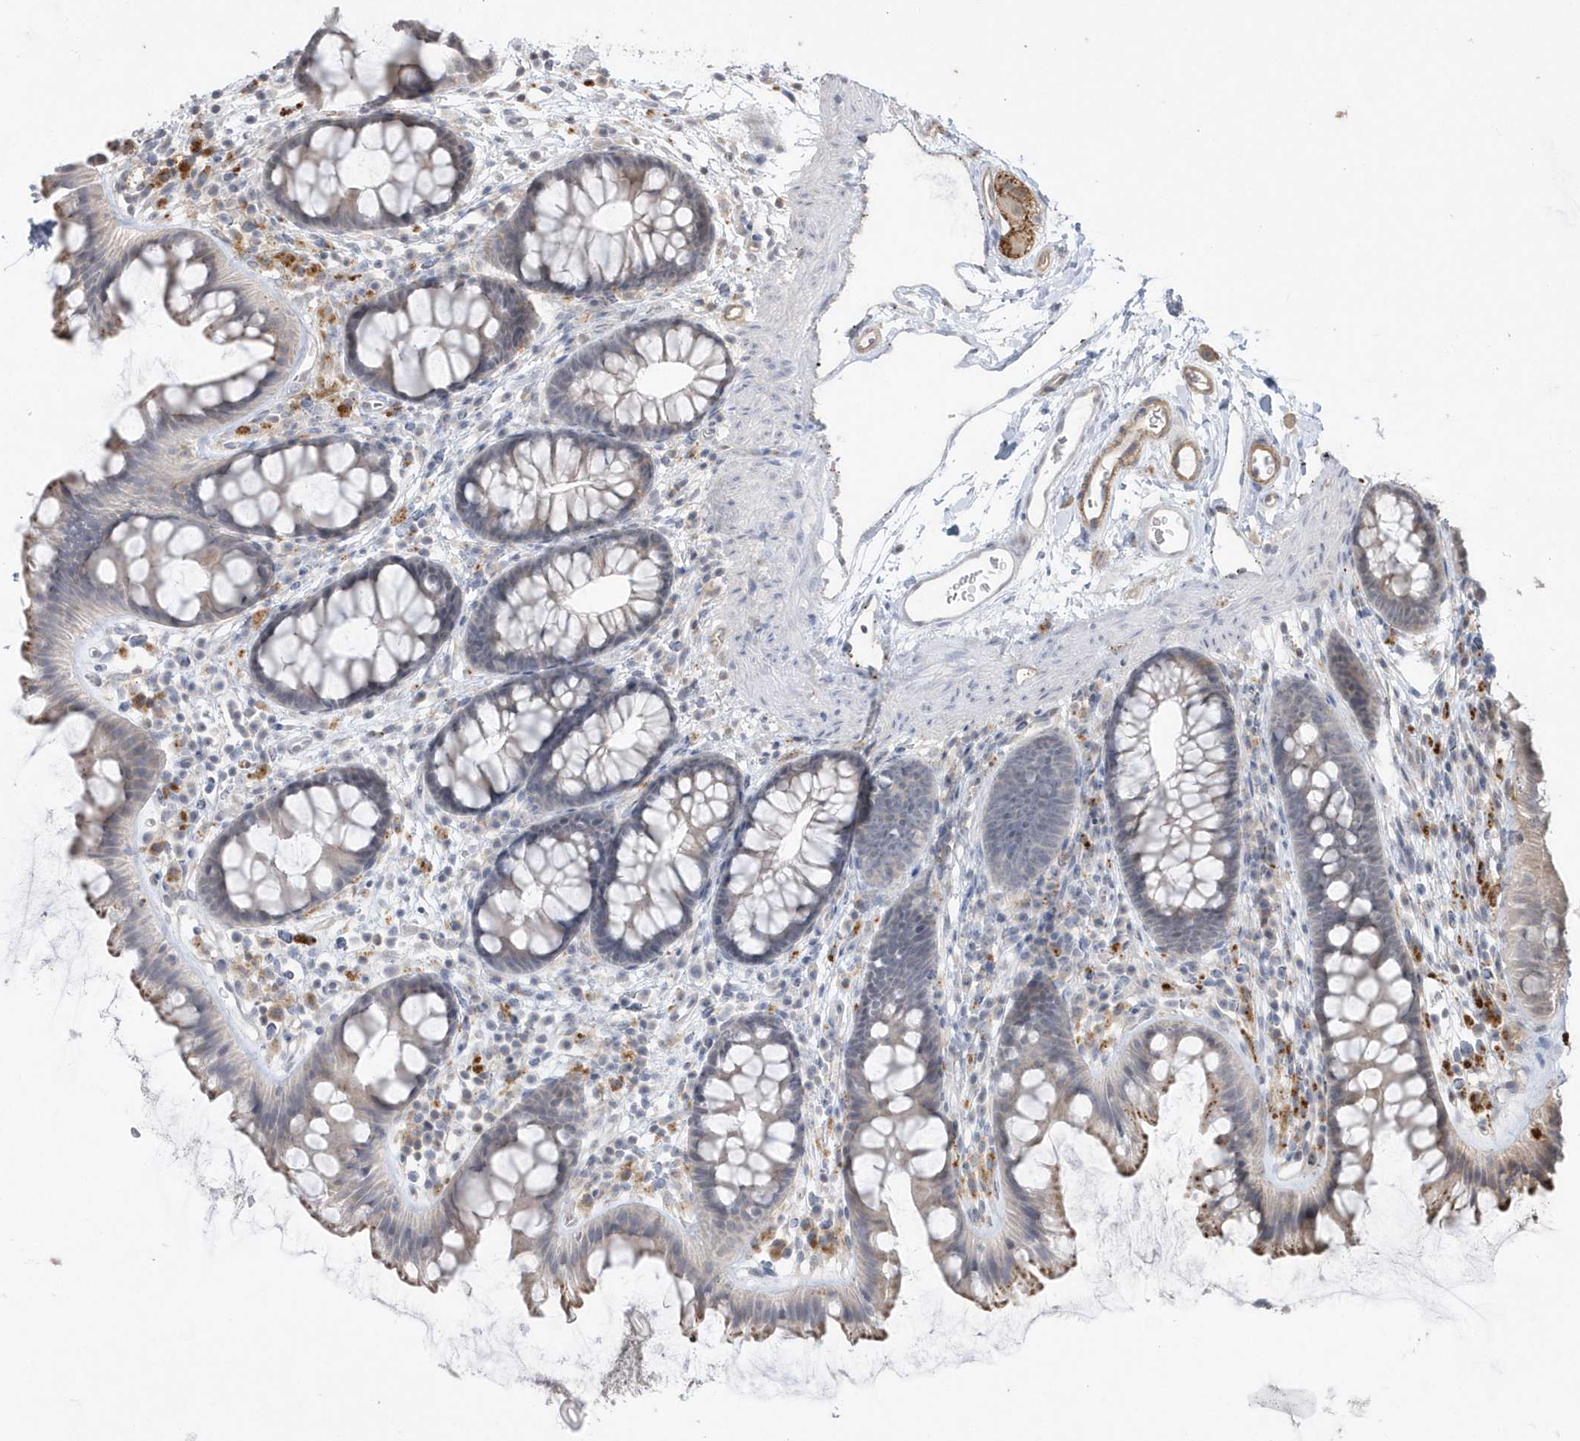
{"staining": {"intensity": "weak", "quantity": "25%-75%", "location": "cytoplasmic/membranous"}, "tissue": "colon", "cell_type": "Endothelial cells", "image_type": "normal", "snomed": [{"axis": "morphology", "description": "Normal tissue, NOS"}, {"axis": "topography", "description": "Colon"}], "caption": "Immunohistochemistry (DAB) staining of unremarkable human colon exhibits weak cytoplasmic/membranous protein staining in approximately 25%-75% of endothelial cells.", "gene": "CRIP3", "patient": {"sex": "female", "age": 62}}